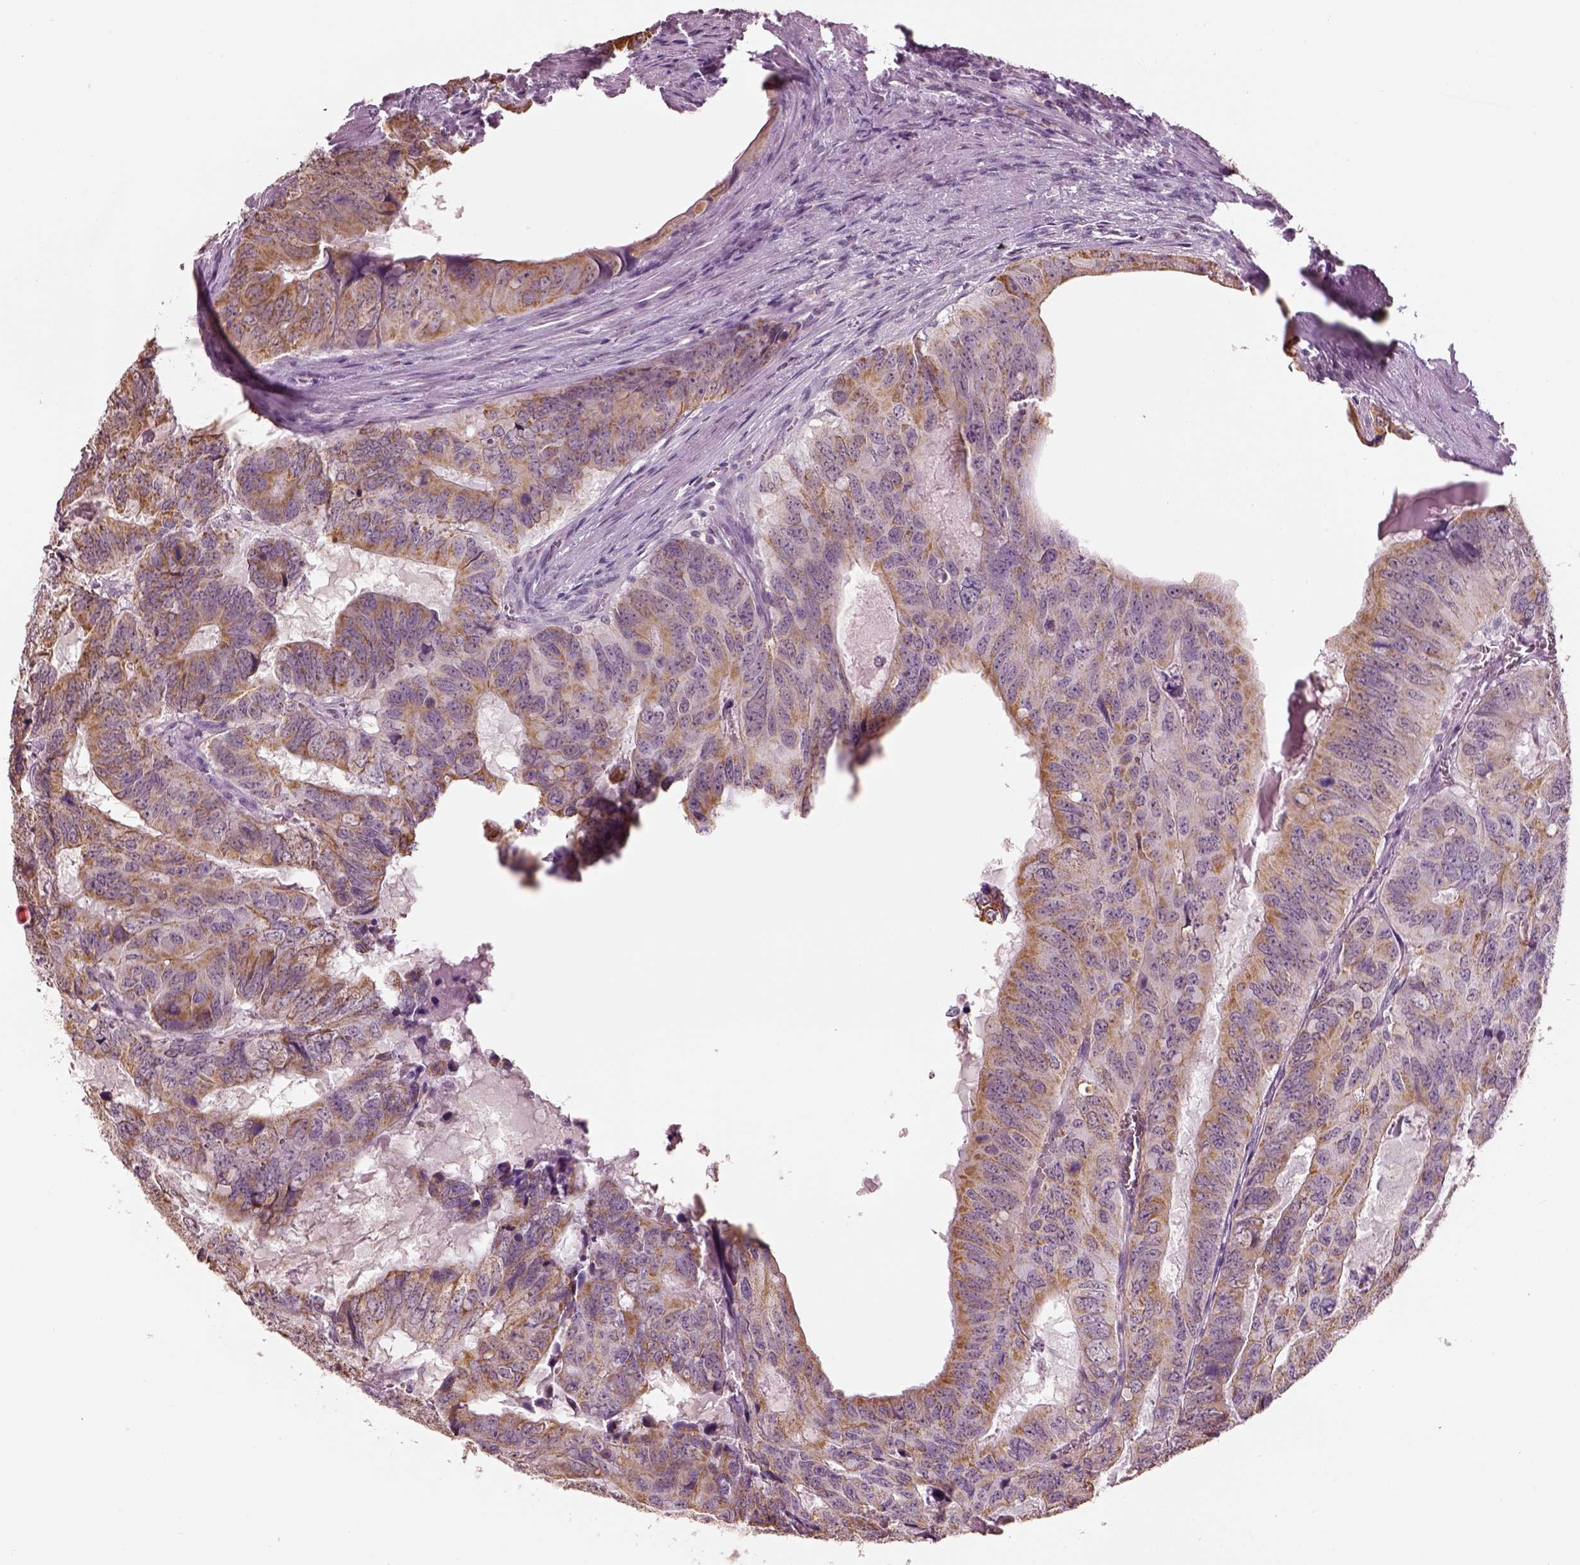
{"staining": {"intensity": "moderate", "quantity": ">75%", "location": "cytoplasmic/membranous"}, "tissue": "colorectal cancer", "cell_type": "Tumor cells", "image_type": "cancer", "snomed": [{"axis": "morphology", "description": "Adenocarcinoma, NOS"}, {"axis": "topography", "description": "Colon"}], "caption": "Colorectal cancer (adenocarcinoma) stained with a protein marker exhibits moderate staining in tumor cells.", "gene": "ELSPBP1", "patient": {"sex": "male", "age": 79}}